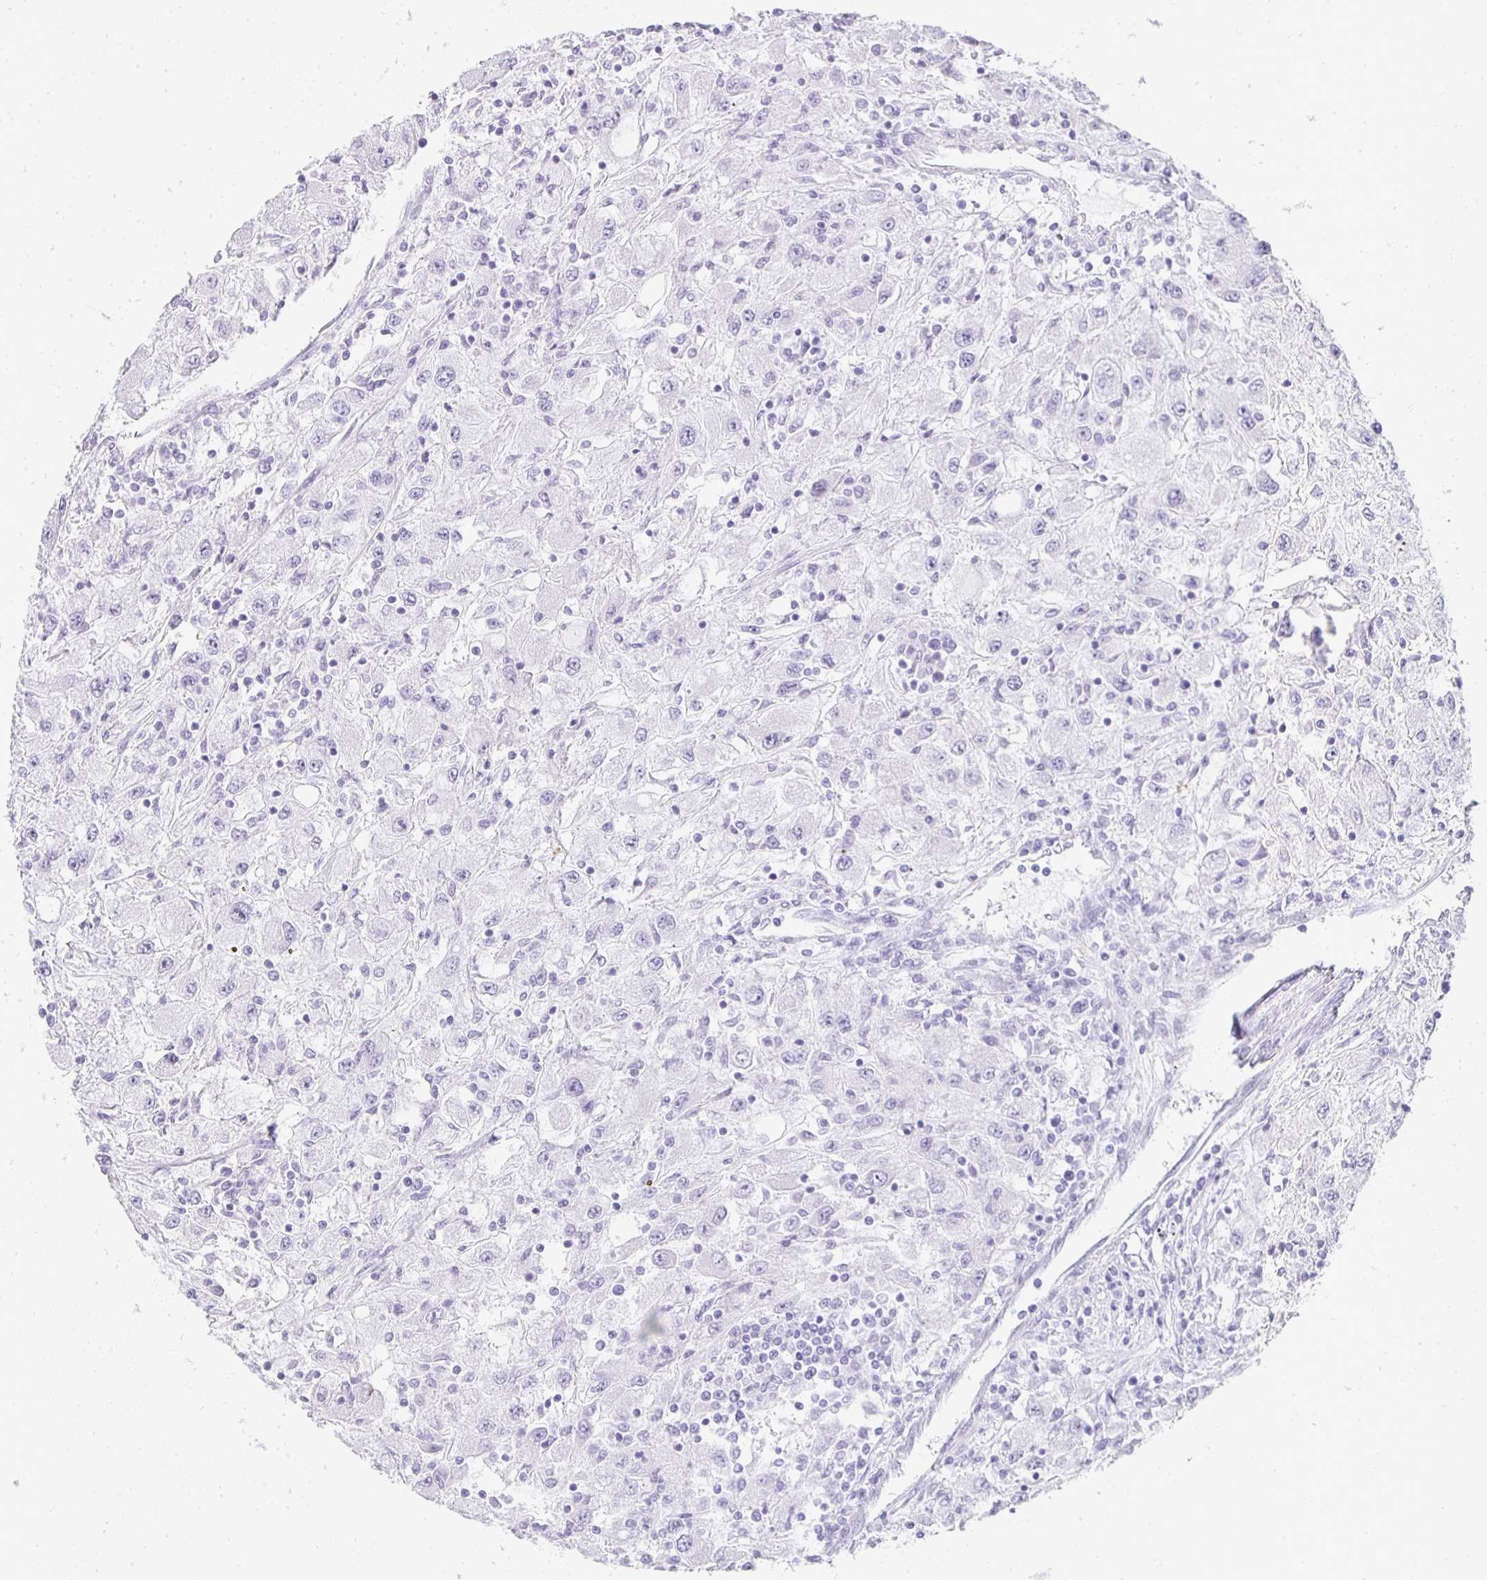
{"staining": {"intensity": "negative", "quantity": "none", "location": "none"}, "tissue": "renal cancer", "cell_type": "Tumor cells", "image_type": "cancer", "snomed": [{"axis": "morphology", "description": "Adenocarcinoma, NOS"}, {"axis": "topography", "description": "Kidney"}], "caption": "High magnification brightfield microscopy of renal cancer stained with DAB (brown) and counterstained with hematoxylin (blue): tumor cells show no significant staining. (DAB immunohistochemistry with hematoxylin counter stain).", "gene": "TPSD1", "patient": {"sex": "female", "age": 67}}